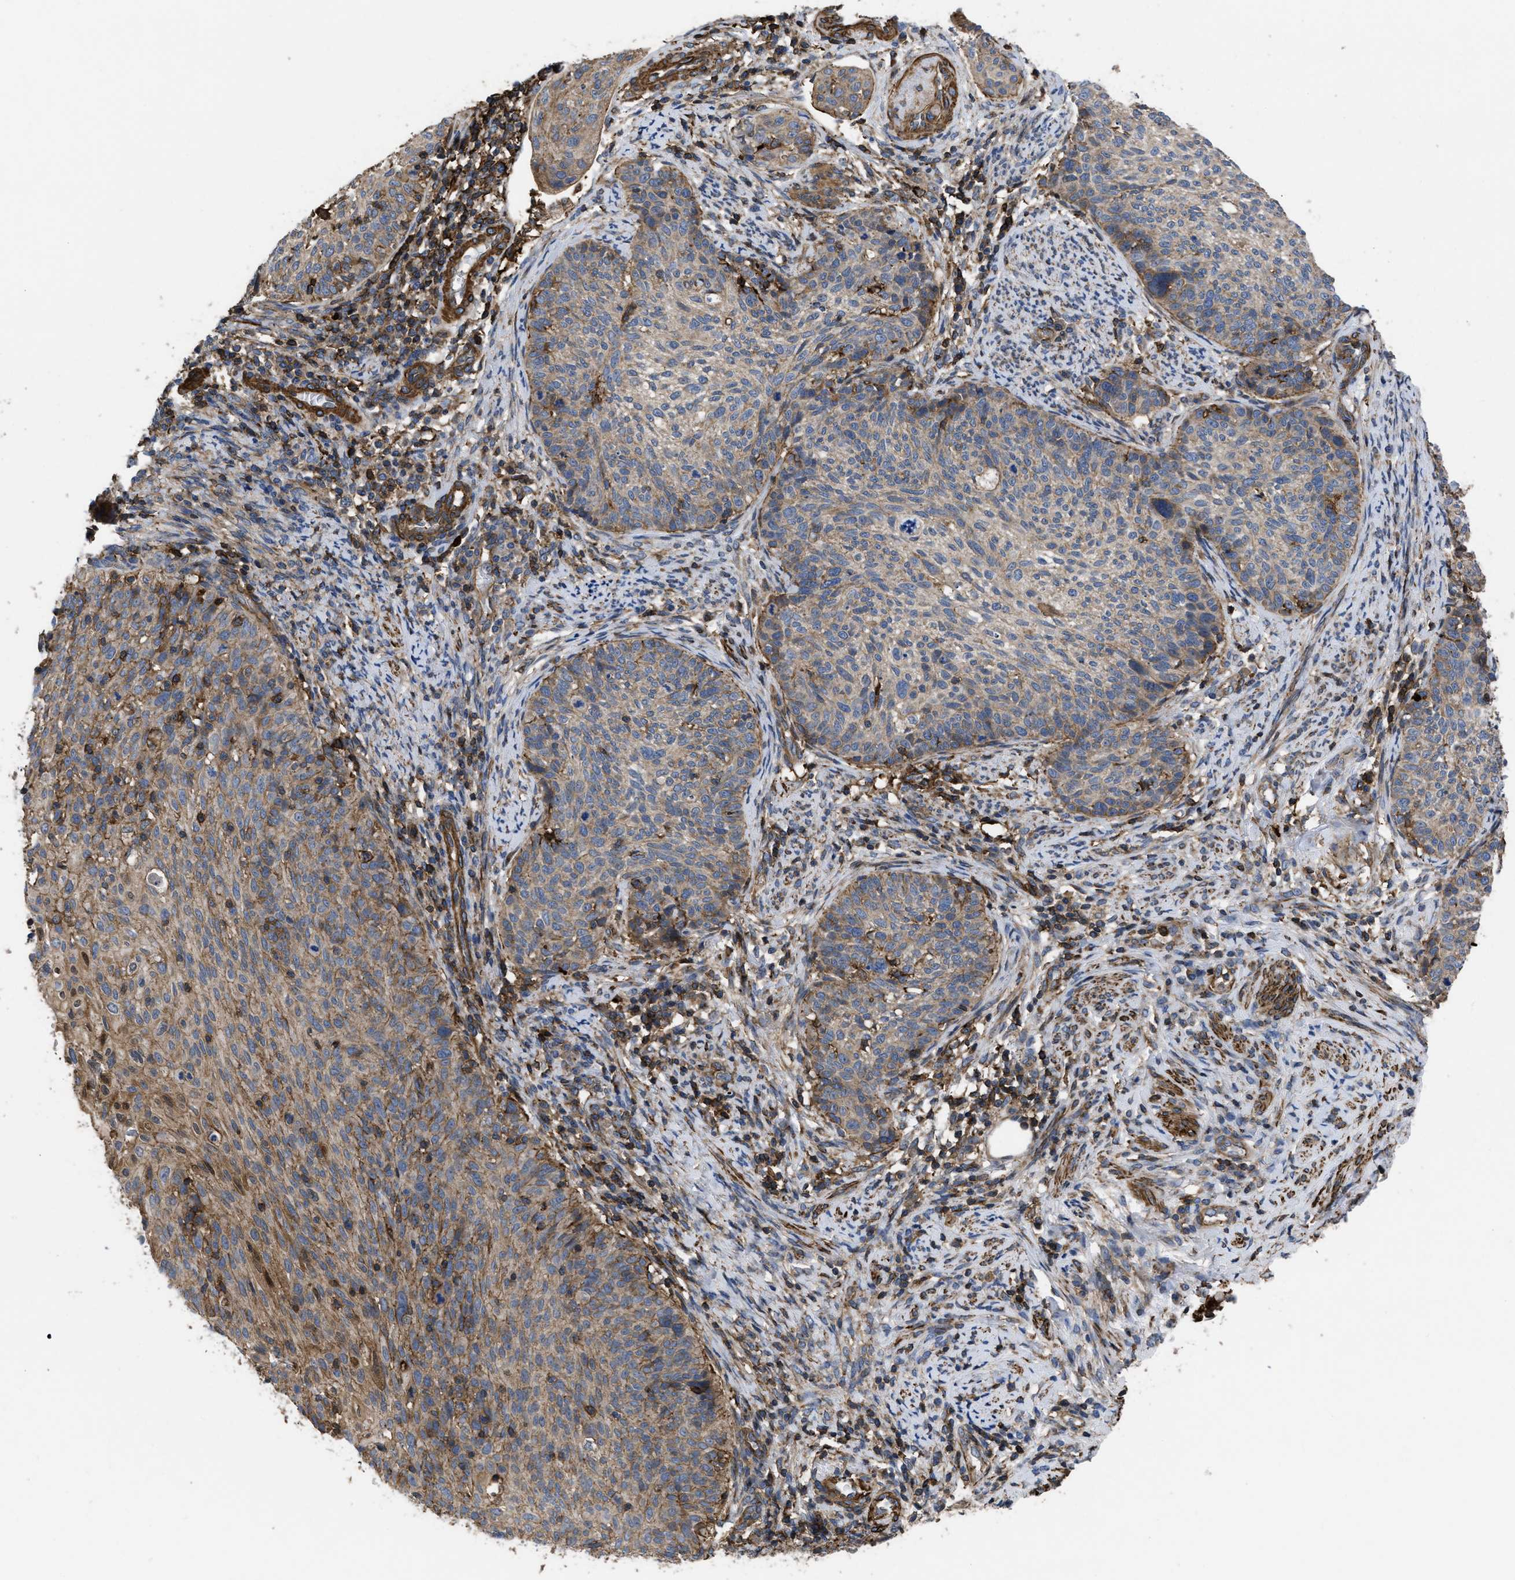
{"staining": {"intensity": "weak", "quantity": ">75%", "location": "cytoplasmic/membranous"}, "tissue": "cervical cancer", "cell_type": "Tumor cells", "image_type": "cancer", "snomed": [{"axis": "morphology", "description": "Squamous cell carcinoma, NOS"}, {"axis": "topography", "description": "Cervix"}], "caption": "Brown immunohistochemical staining in cervical squamous cell carcinoma exhibits weak cytoplasmic/membranous expression in about >75% of tumor cells.", "gene": "SCUBE2", "patient": {"sex": "female", "age": 70}}